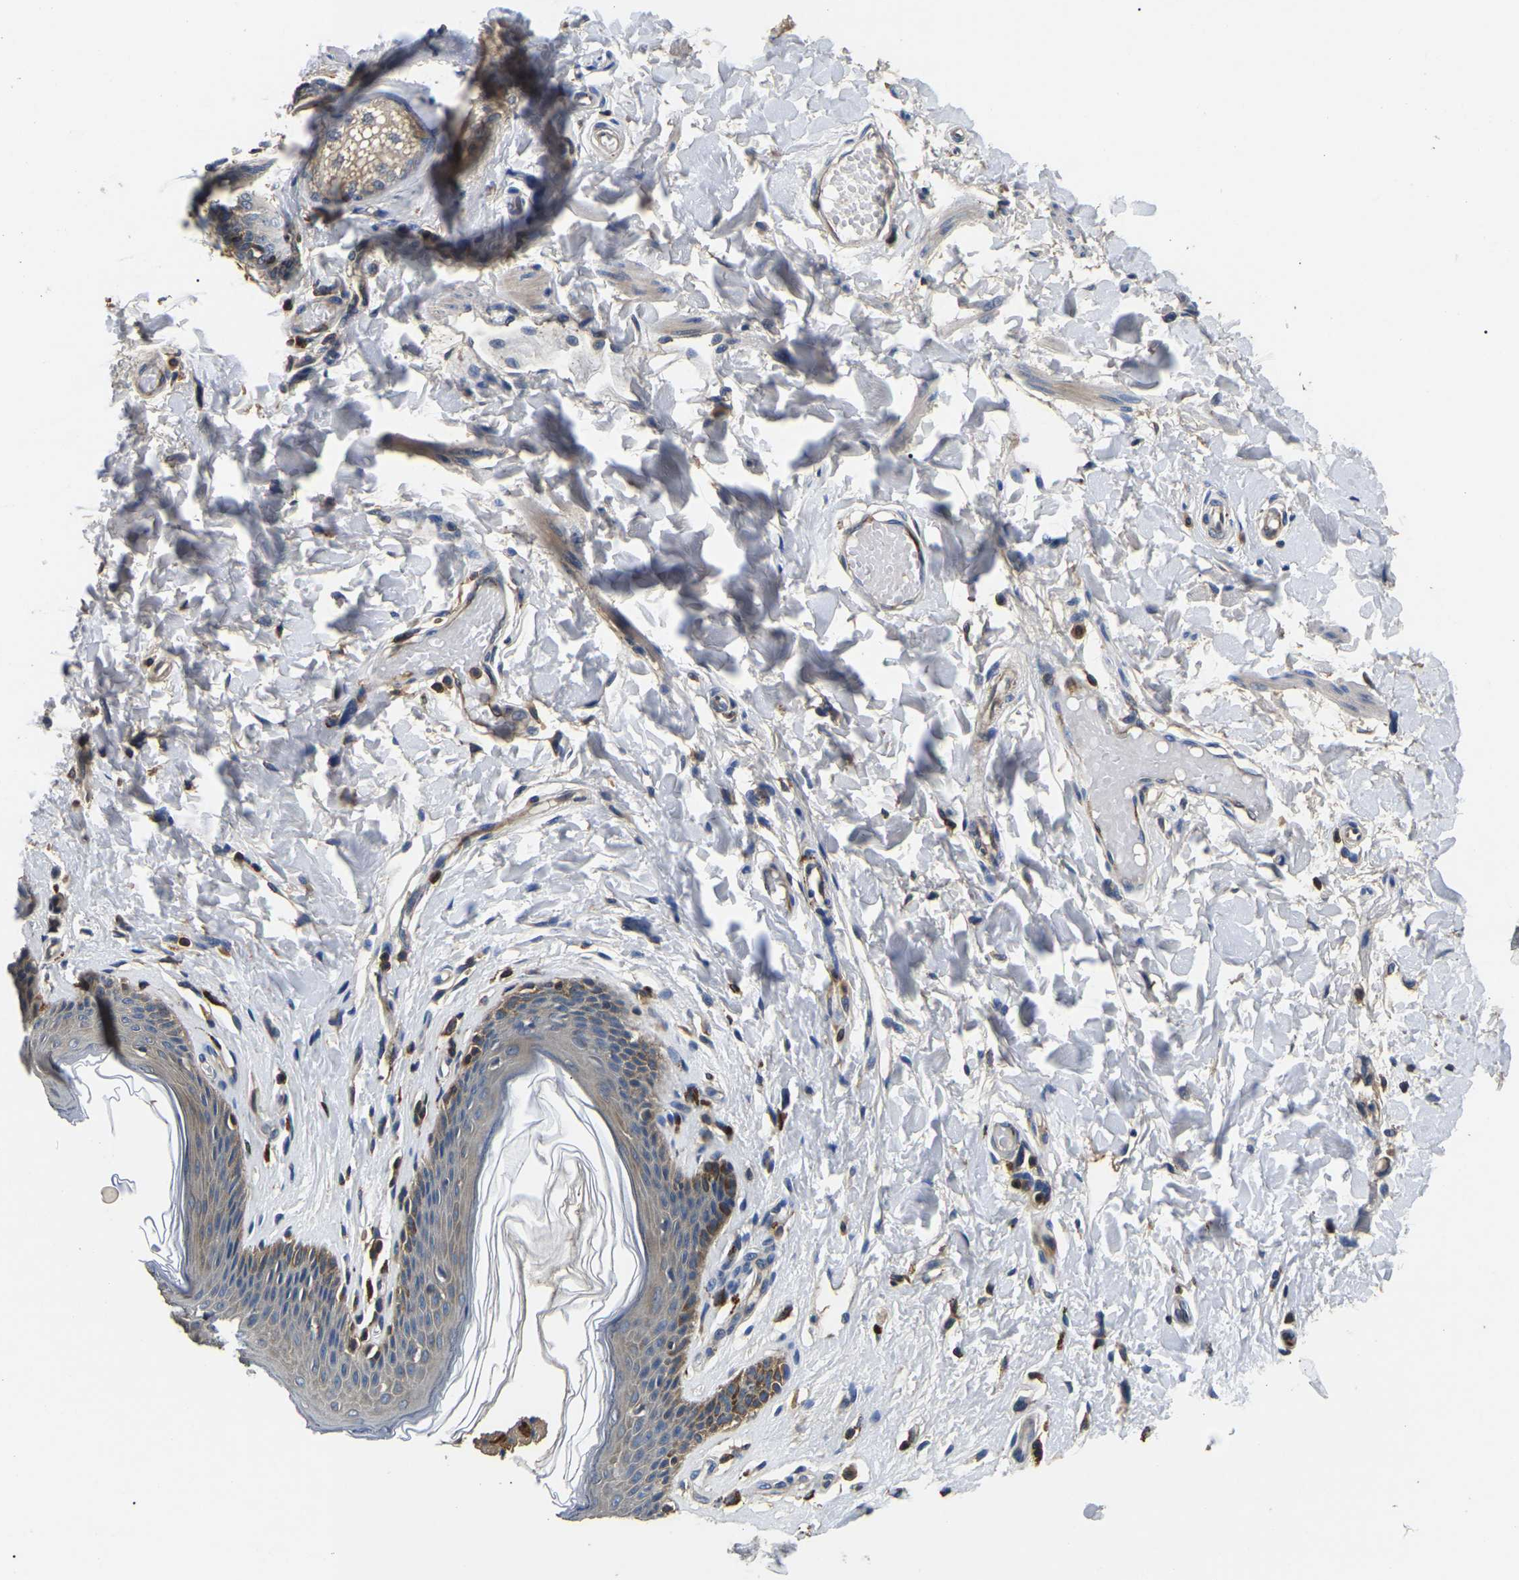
{"staining": {"intensity": "weak", "quantity": "25%-75%", "location": "cytoplasmic/membranous"}, "tissue": "skin", "cell_type": "Epidermal cells", "image_type": "normal", "snomed": [{"axis": "morphology", "description": "Normal tissue, NOS"}, {"axis": "topography", "description": "Vulva"}], "caption": "Skin stained with a brown dye displays weak cytoplasmic/membranous positive expression in about 25%-75% of epidermal cells.", "gene": "SMPD2", "patient": {"sex": "female", "age": 66}}